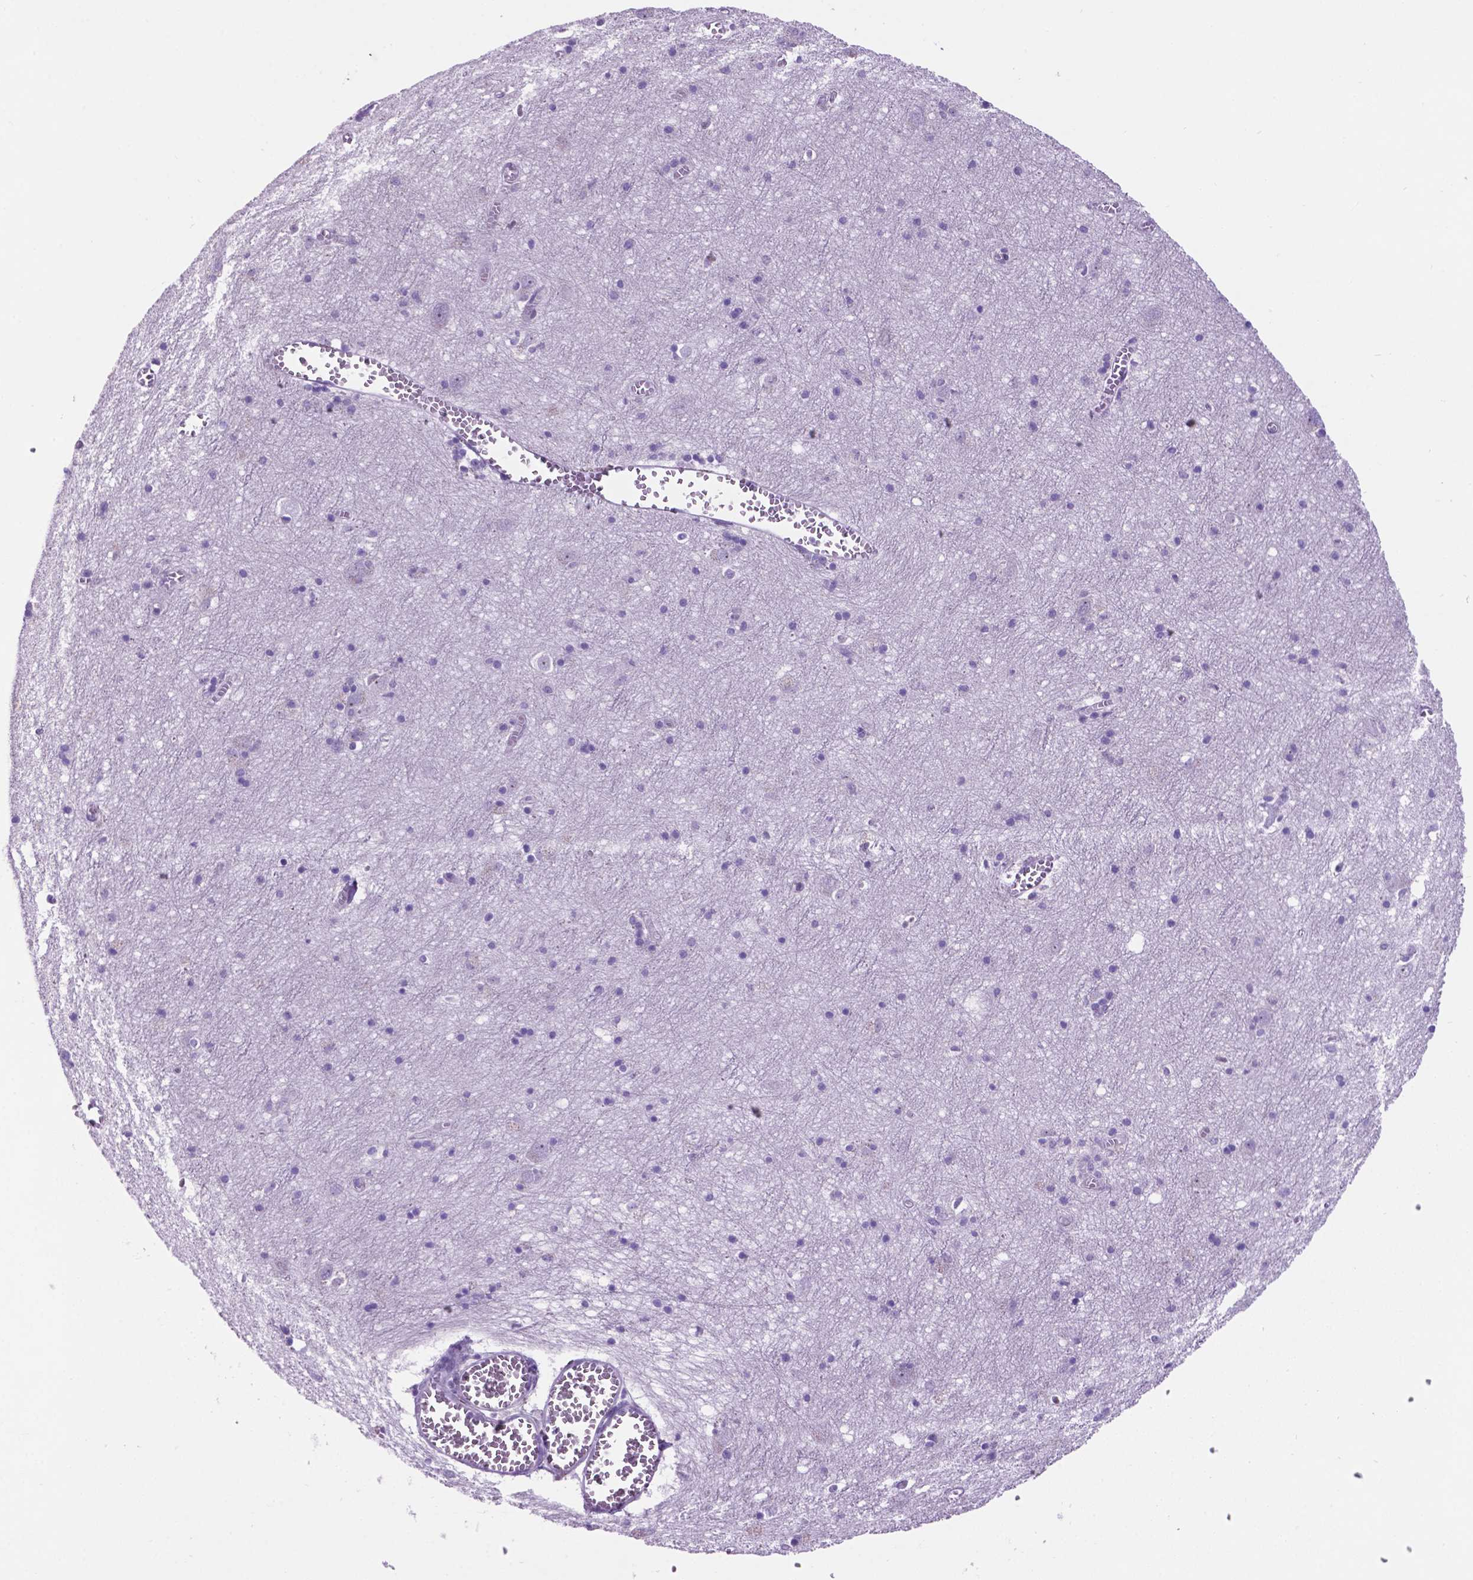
{"staining": {"intensity": "negative", "quantity": "none", "location": "none"}, "tissue": "cerebral cortex", "cell_type": "Endothelial cells", "image_type": "normal", "snomed": [{"axis": "morphology", "description": "Normal tissue, NOS"}, {"axis": "topography", "description": "Cerebral cortex"}], "caption": "A high-resolution micrograph shows immunohistochemistry (IHC) staining of unremarkable cerebral cortex, which exhibits no significant staining in endothelial cells. The staining was performed using DAB to visualize the protein expression in brown, while the nuclei were stained in blue with hematoxylin (Magnification: 20x).", "gene": "SPDYA", "patient": {"sex": "male", "age": 70}}